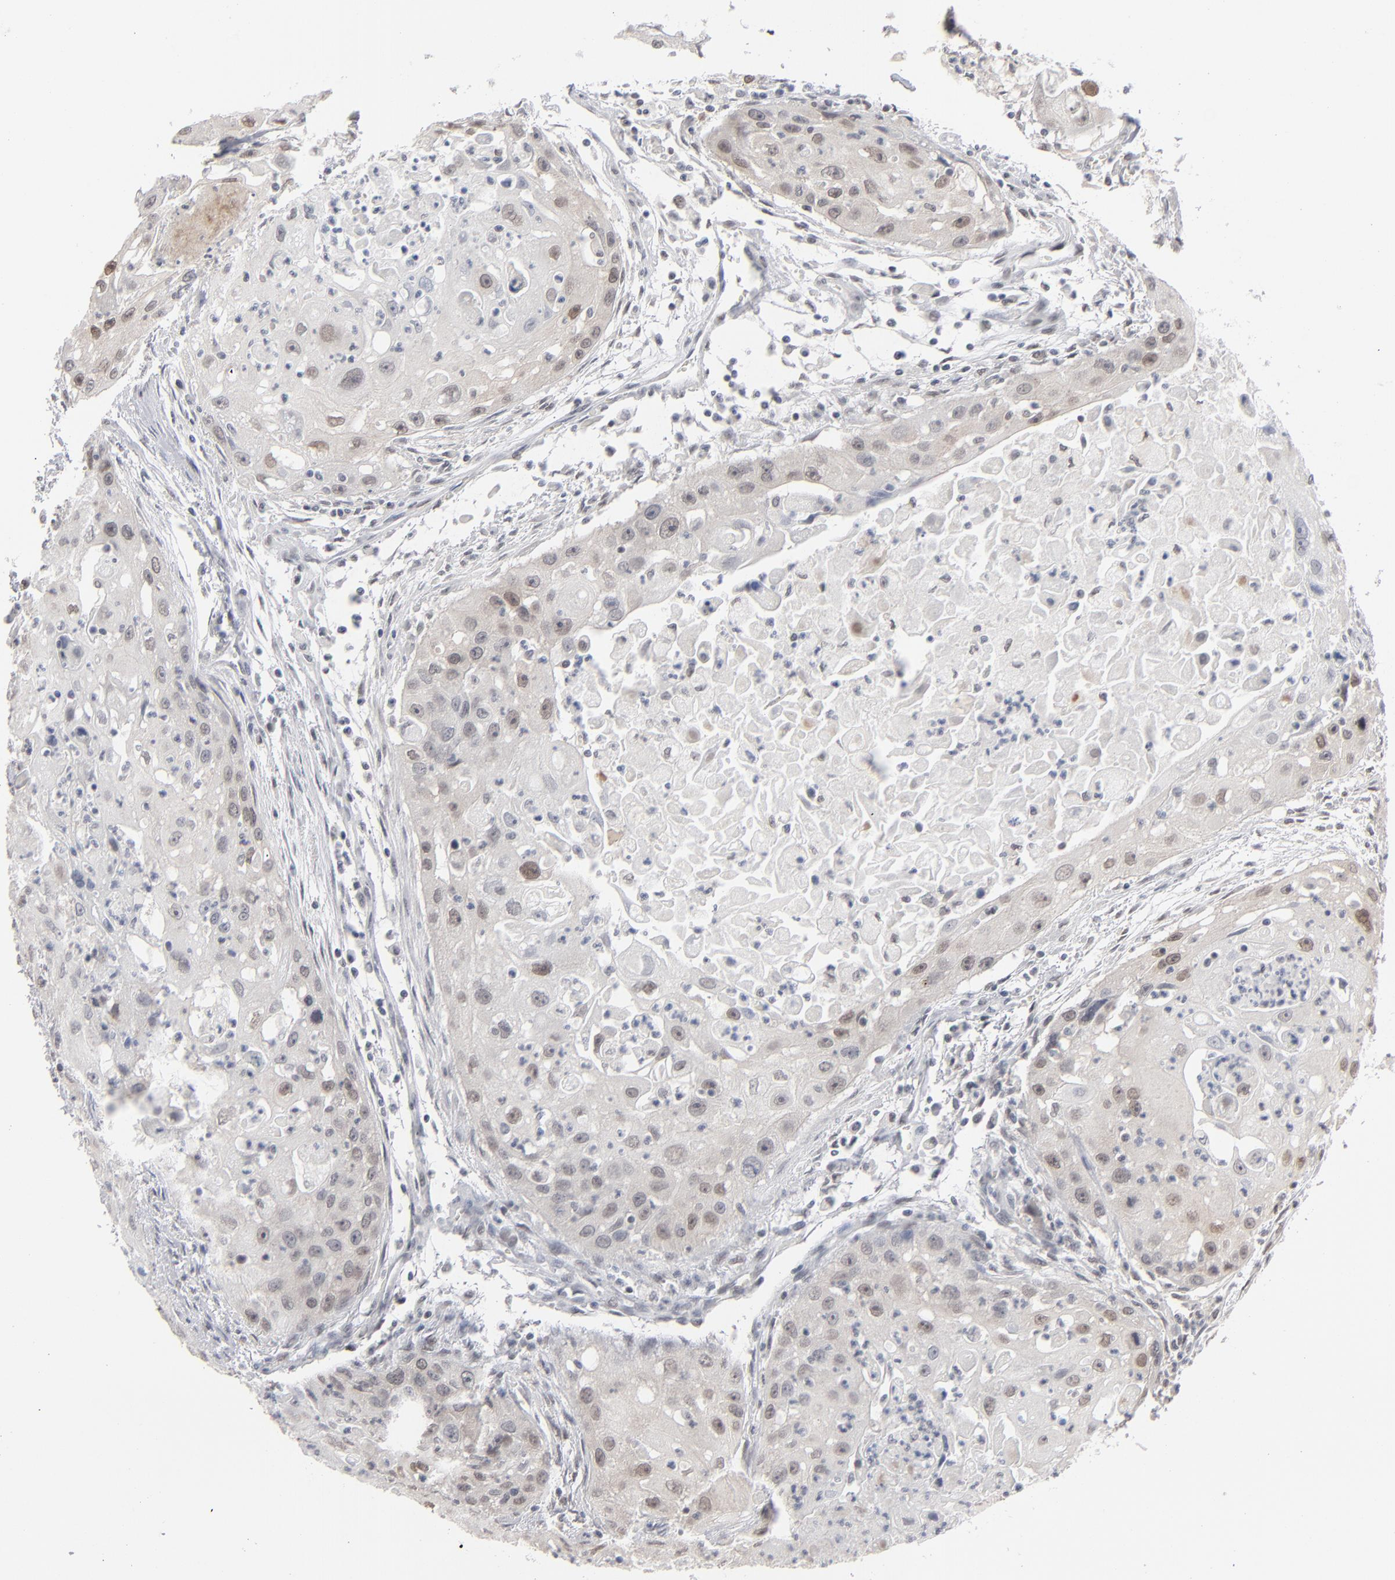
{"staining": {"intensity": "weak", "quantity": "<25%", "location": "nuclear"}, "tissue": "head and neck cancer", "cell_type": "Tumor cells", "image_type": "cancer", "snomed": [{"axis": "morphology", "description": "Squamous cell carcinoma, NOS"}, {"axis": "topography", "description": "Head-Neck"}], "caption": "The micrograph shows no significant positivity in tumor cells of squamous cell carcinoma (head and neck).", "gene": "IRF9", "patient": {"sex": "male", "age": 64}}